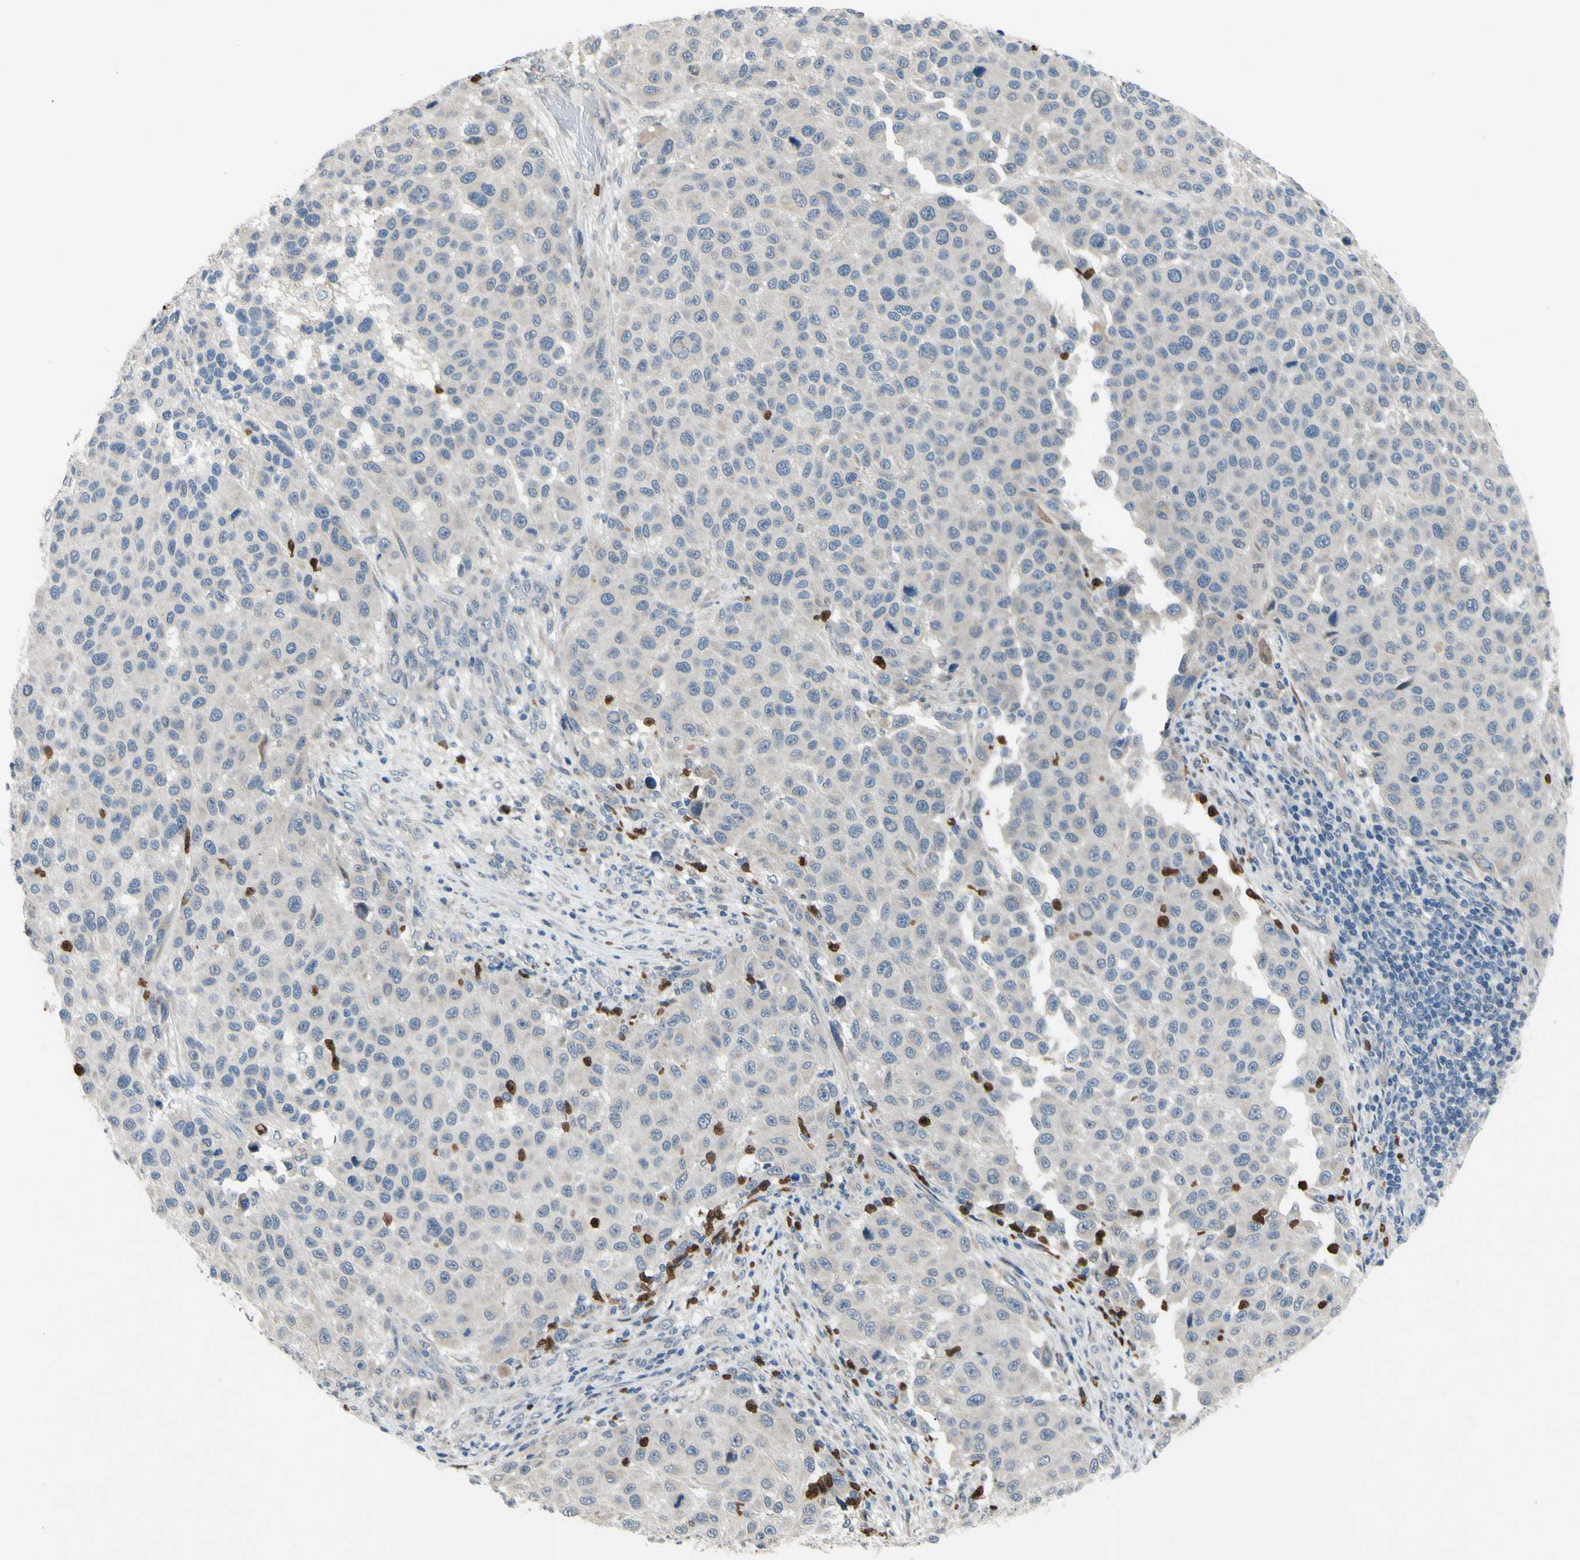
{"staining": {"intensity": "weak", "quantity": ">75%", "location": "cytoplasmic/membranous"}, "tissue": "melanoma", "cell_type": "Tumor cells", "image_type": "cancer", "snomed": [{"axis": "morphology", "description": "Malignant melanoma, Metastatic site"}, {"axis": "topography", "description": "Lymph node"}], "caption": "This image shows melanoma stained with IHC to label a protein in brown. The cytoplasmic/membranous of tumor cells show weak positivity for the protein. Nuclei are counter-stained blue.", "gene": "GRAMD2B", "patient": {"sex": "male", "age": 61}}